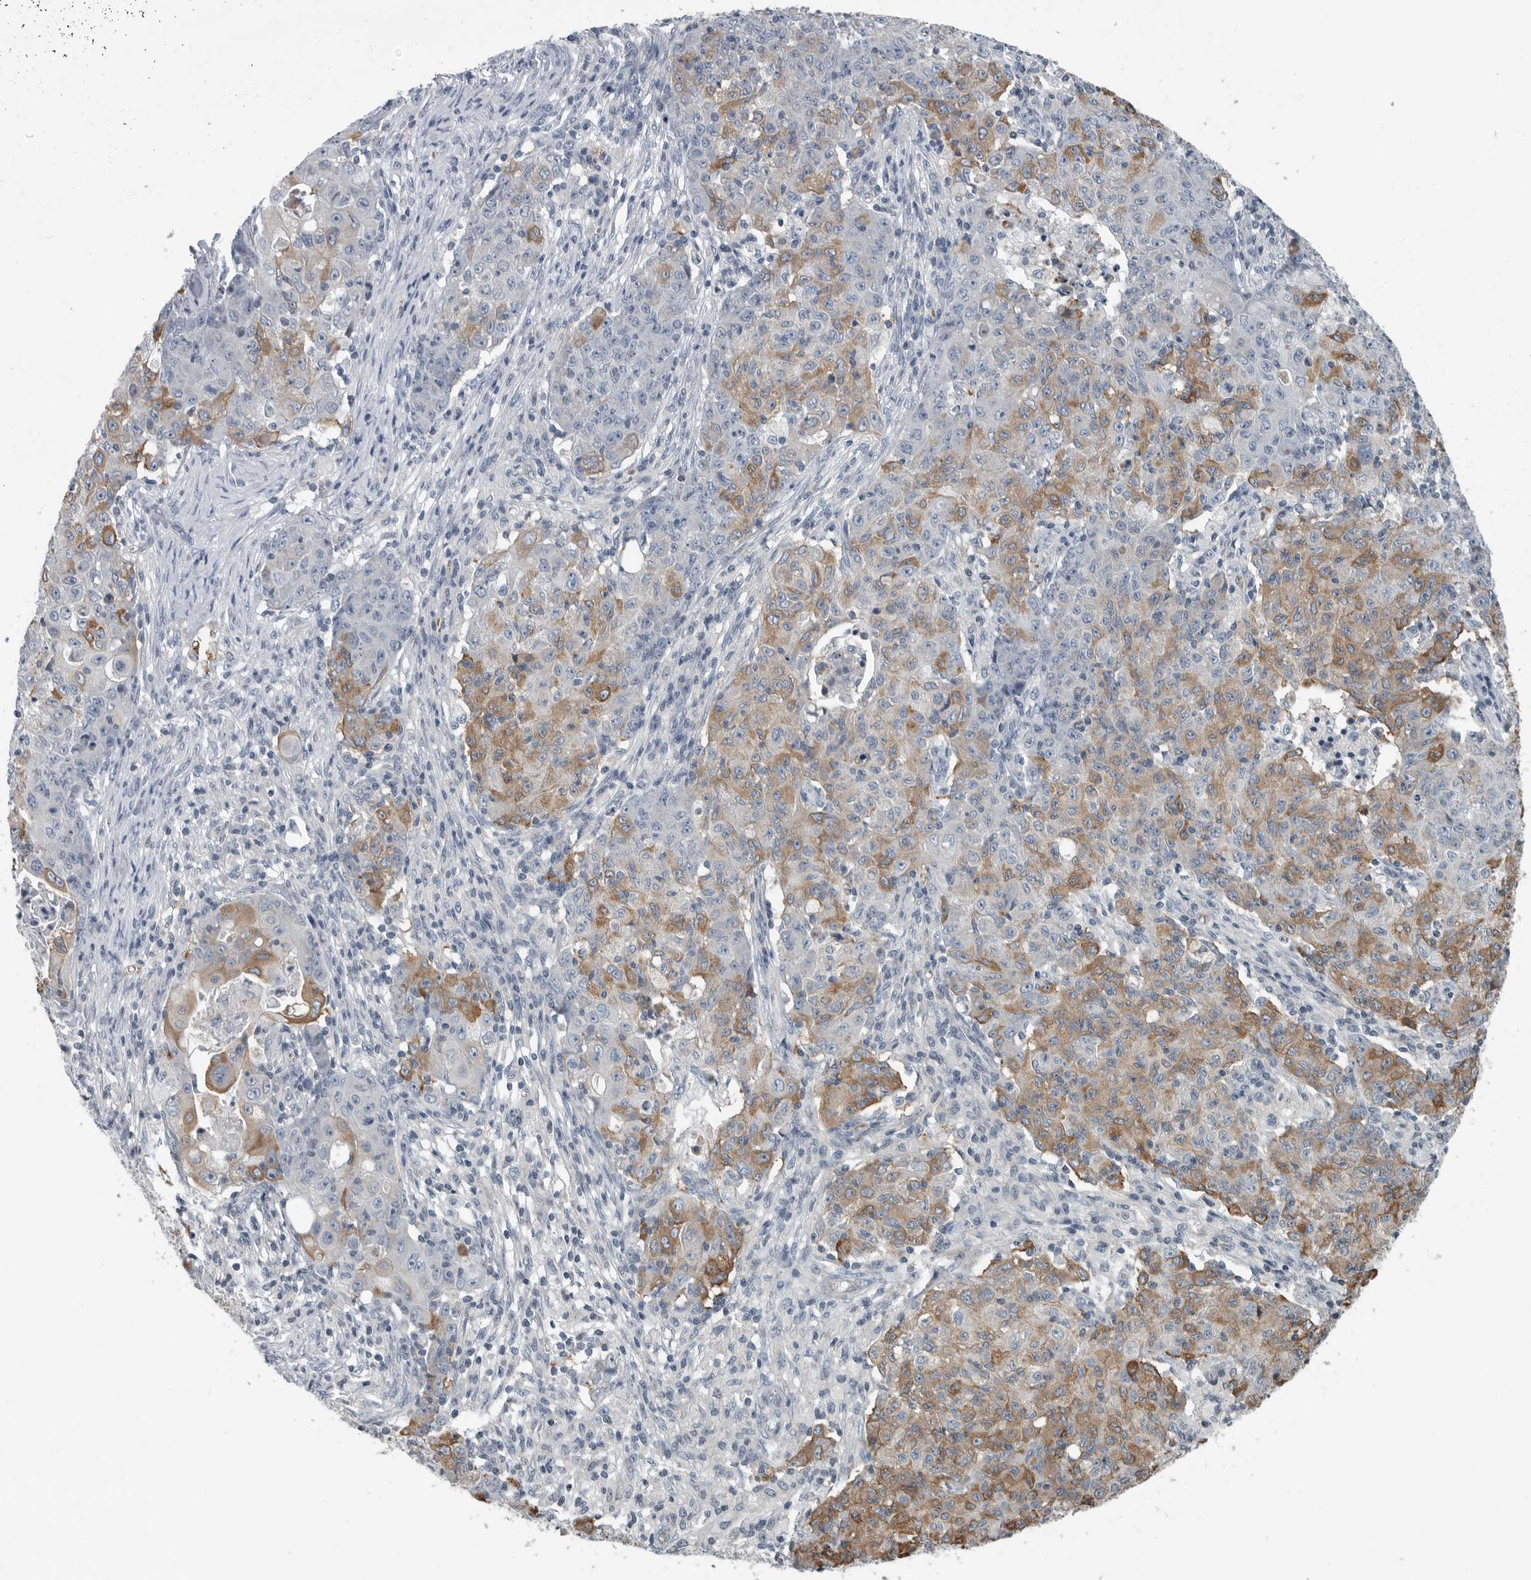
{"staining": {"intensity": "moderate", "quantity": "<25%", "location": "cytoplasmic/membranous"}, "tissue": "ovarian cancer", "cell_type": "Tumor cells", "image_type": "cancer", "snomed": [{"axis": "morphology", "description": "Carcinoma, endometroid"}, {"axis": "topography", "description": "Ovary"}], "caption": "Immunohistochemistry (IHC) (DAB (3,3'-diaminobenzidine)) staining of ovarian cancer (endometroid carcinoma) displays moderate cytoplasmic/membranous protein positivity in about <25% of tumor cells. (DAB (3,3'-diaminobenzidine) IHC, brown staining for protein, blue staining for nuclei).", "gene": "MPP3", "patient": {"sex": "female", "age": 42}}